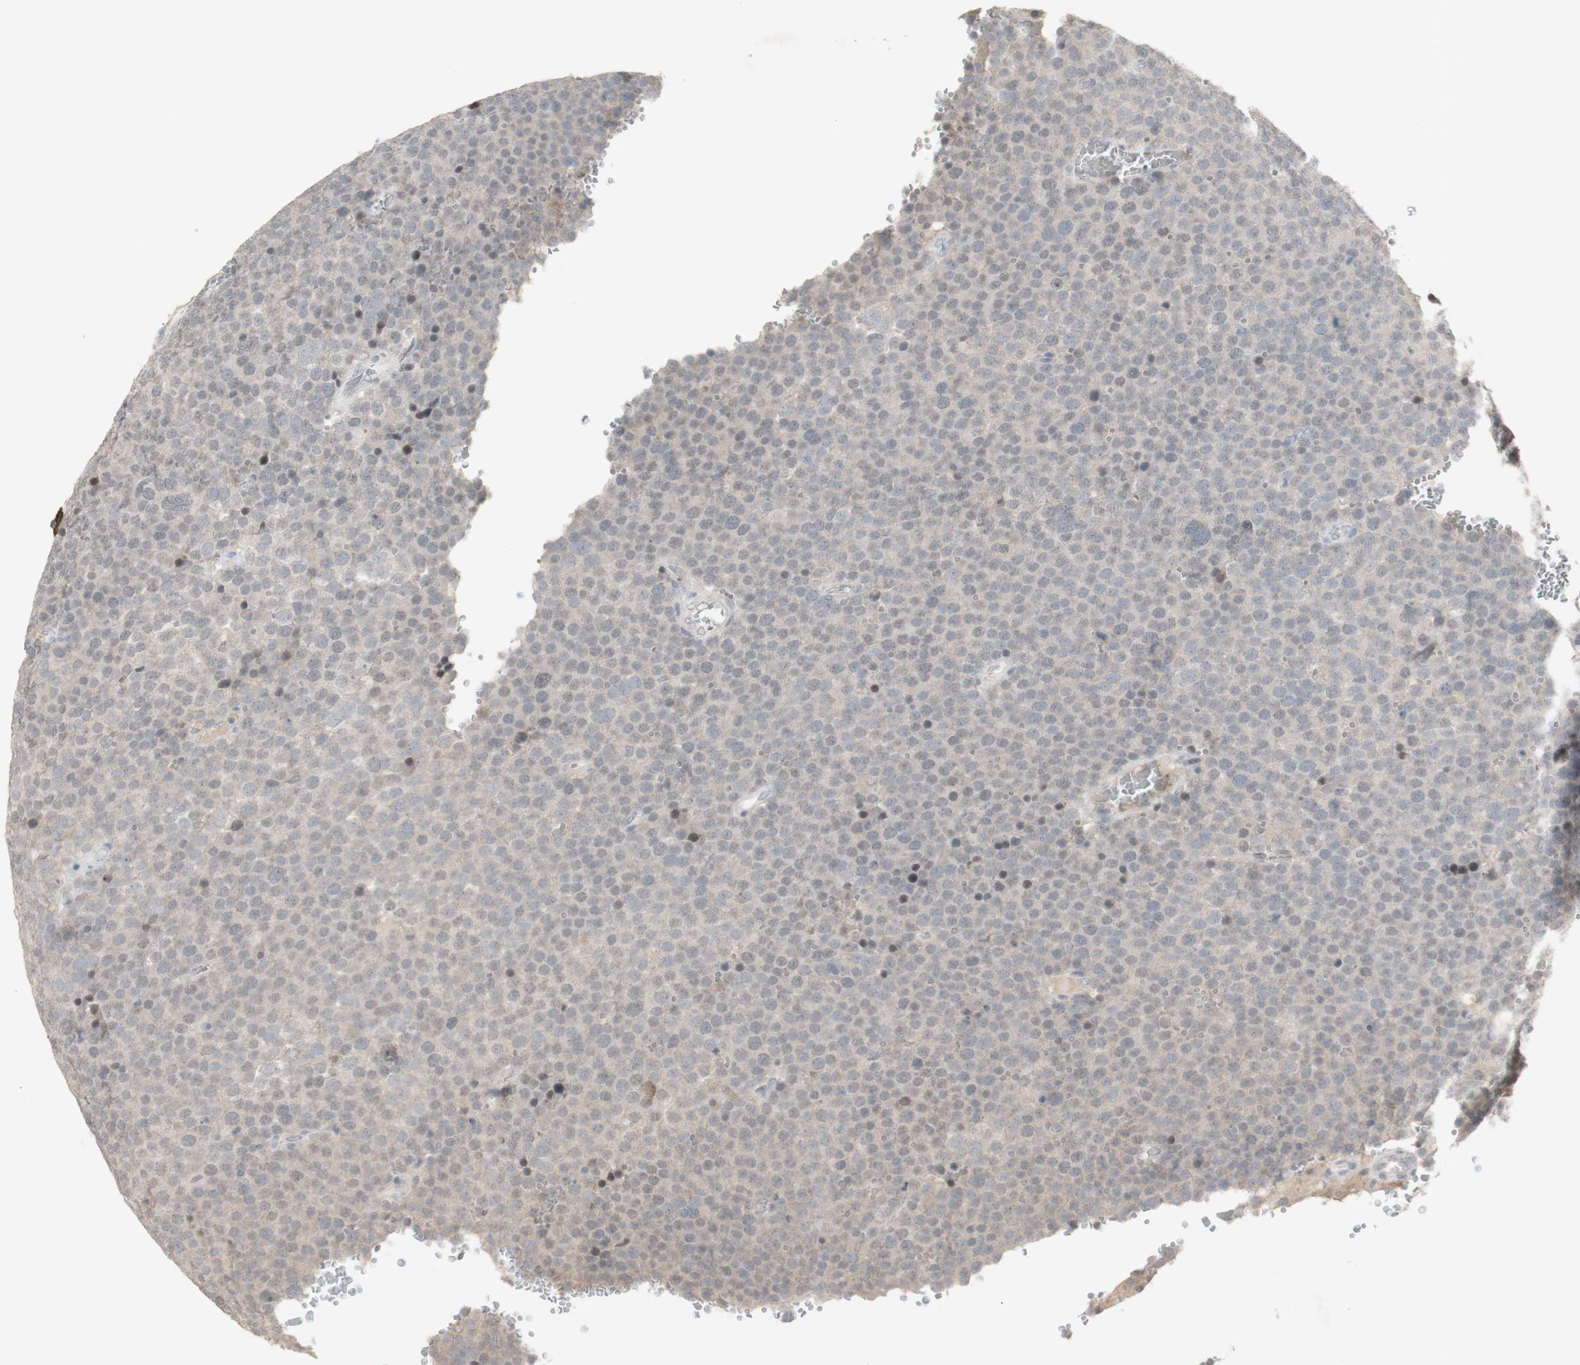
{"staining": {"intensity": "negative", "quantity": "none", "location": "none"}, "tissue": "testis cancer", "cell_type": "Tumor cells", "image_type": "cancer", "snomed": [{"axis": "morphology", "description": "Seminoma, NOS"}, {"axis": "topography", "description": "Testis"}], "caption": "There is no significant positivity in tumor cells of seminoma (testis).", "gene": "C1orf116", "patient": {"sex": "male", "age": 71}}